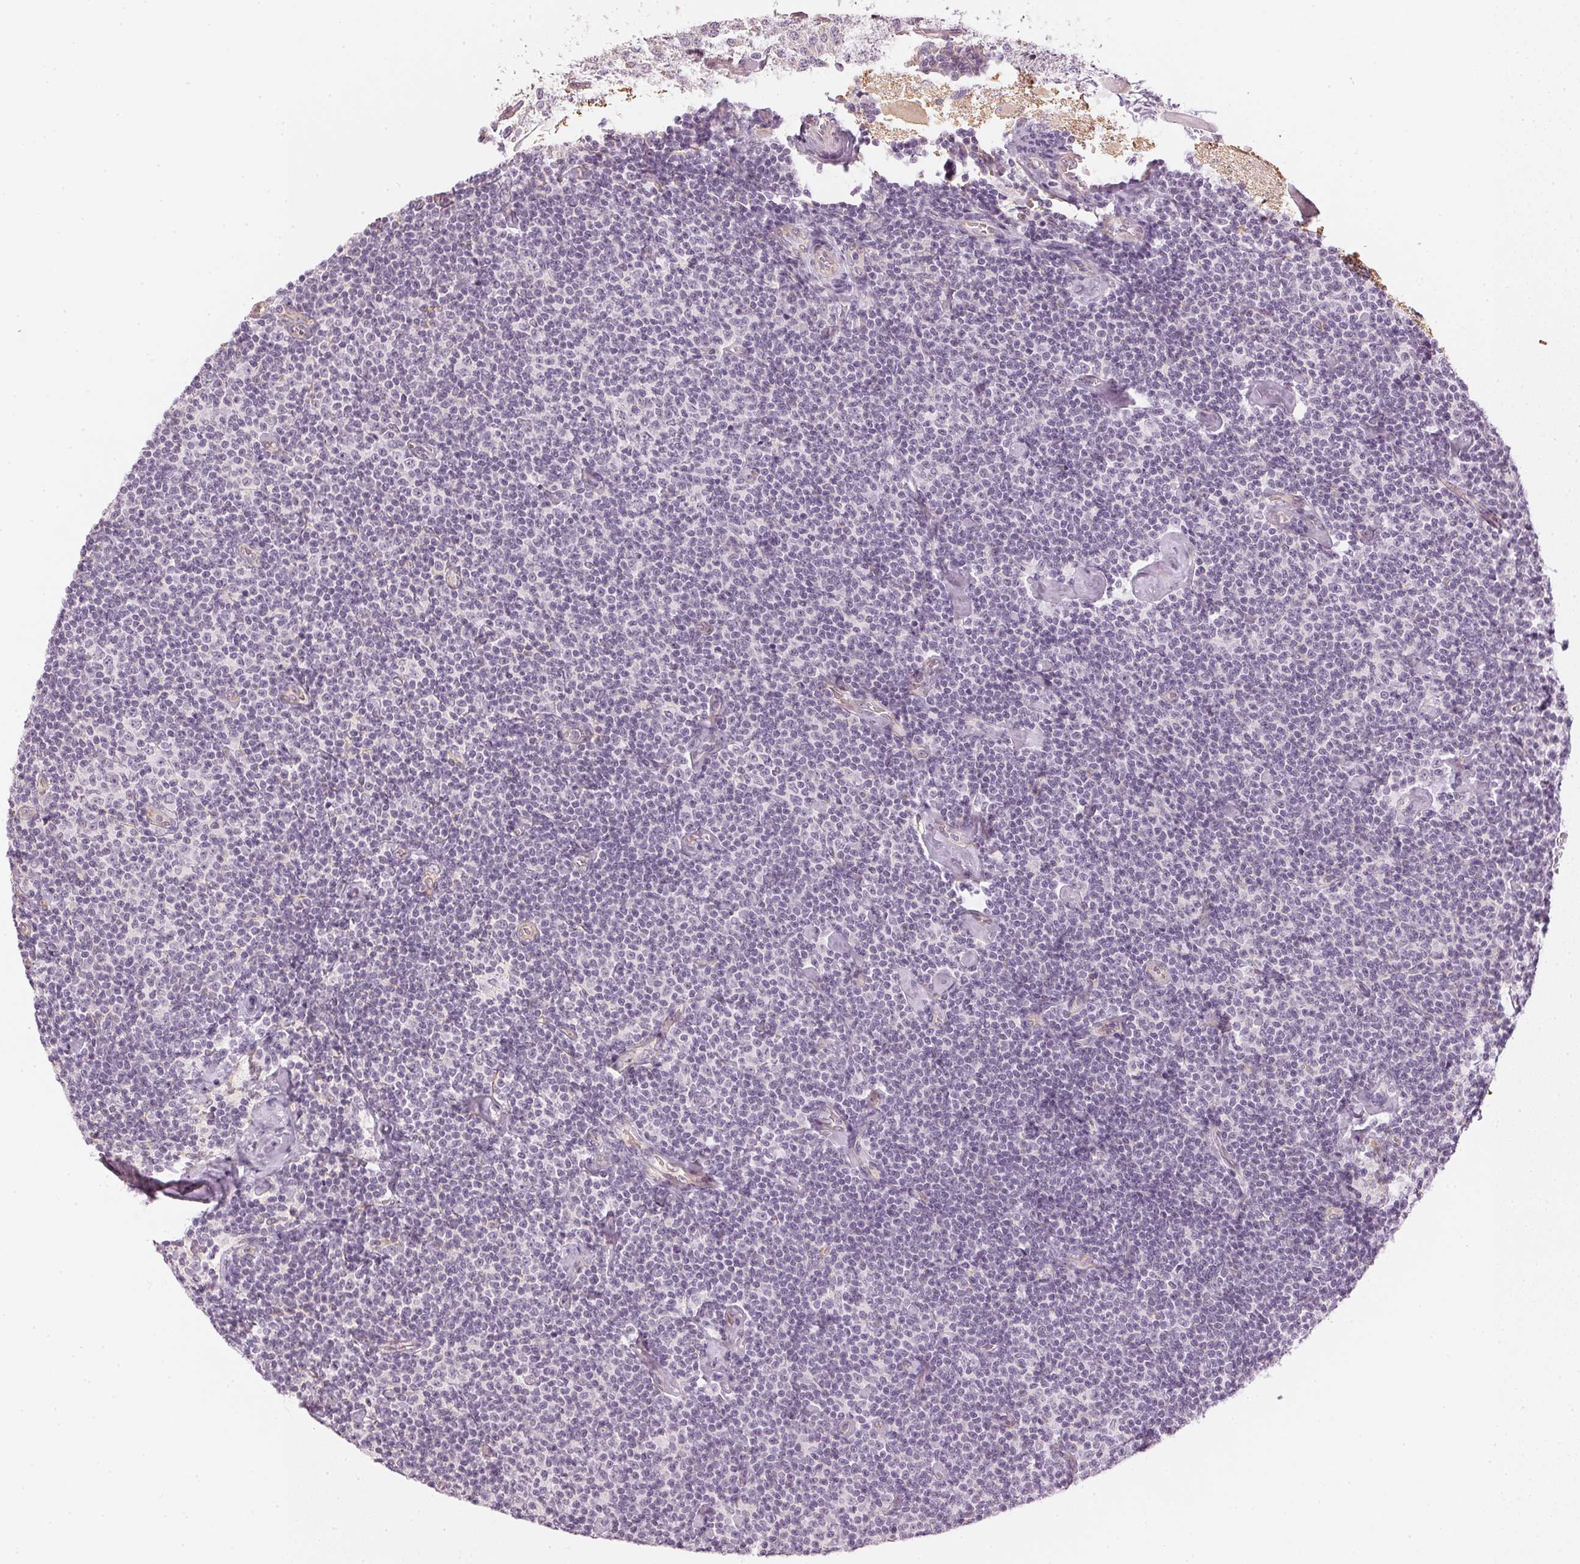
{"staining": {"intensity": "negative", "quantity": "none", "location": "none"}, "tissue": "lymphoma", "cell_type": "Tumor cells", "image_type": "cancer", "snomed": [{"axis": "morphology", "description": "Malignant lymphoma, non-Hodgkin's type, Low grade"}, {"axis": "topography", "description": "Lymph node"}], "caption": "Low-grade malignant lymphoma, non-Hodgkin's type stained for a protein using immunohistochemistry exhibits no staining tumor cells.", "gene": "APLP1", "patient": {"sex": "male", "age": 81}}